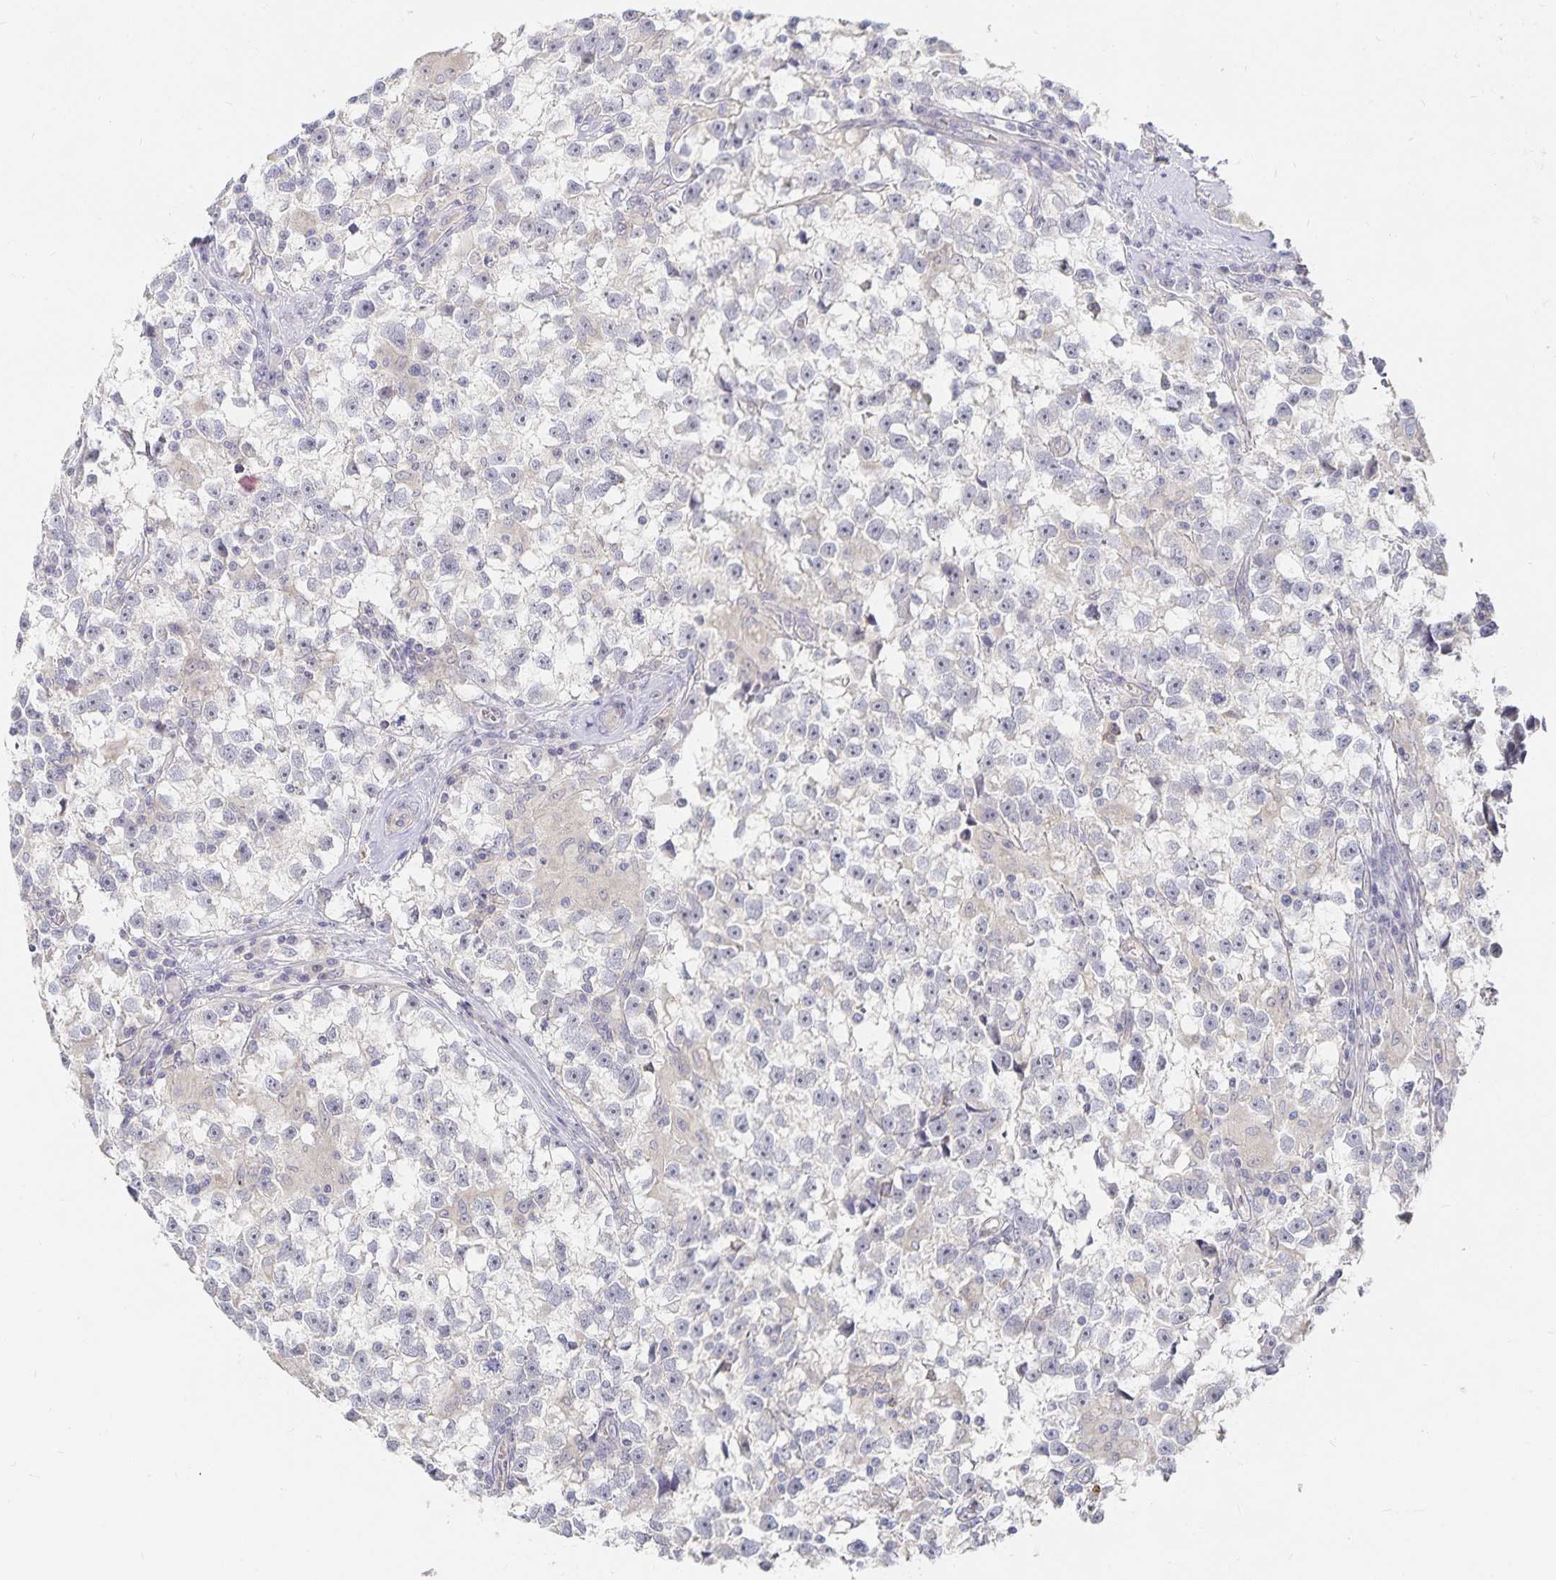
{"staining": {"intensity": "negative", "quantity": "none", "location": "none"}, "tissue": "testis cancer", "cell_type": "Tumor cells", "image_type": "cancer", "snomed": [{"axis": "morphology", "description": "Seminoma, NOS"}, {"axis": "topography", "description": "Testis"}], "caption": "DAB (3,3'-diaminobenzidine) immunohistochemical staining of human testis cancer shows no significant expression in tumor cells.", "gene": "DNAH9", "patient": {"sex": "male", "age": 31}}